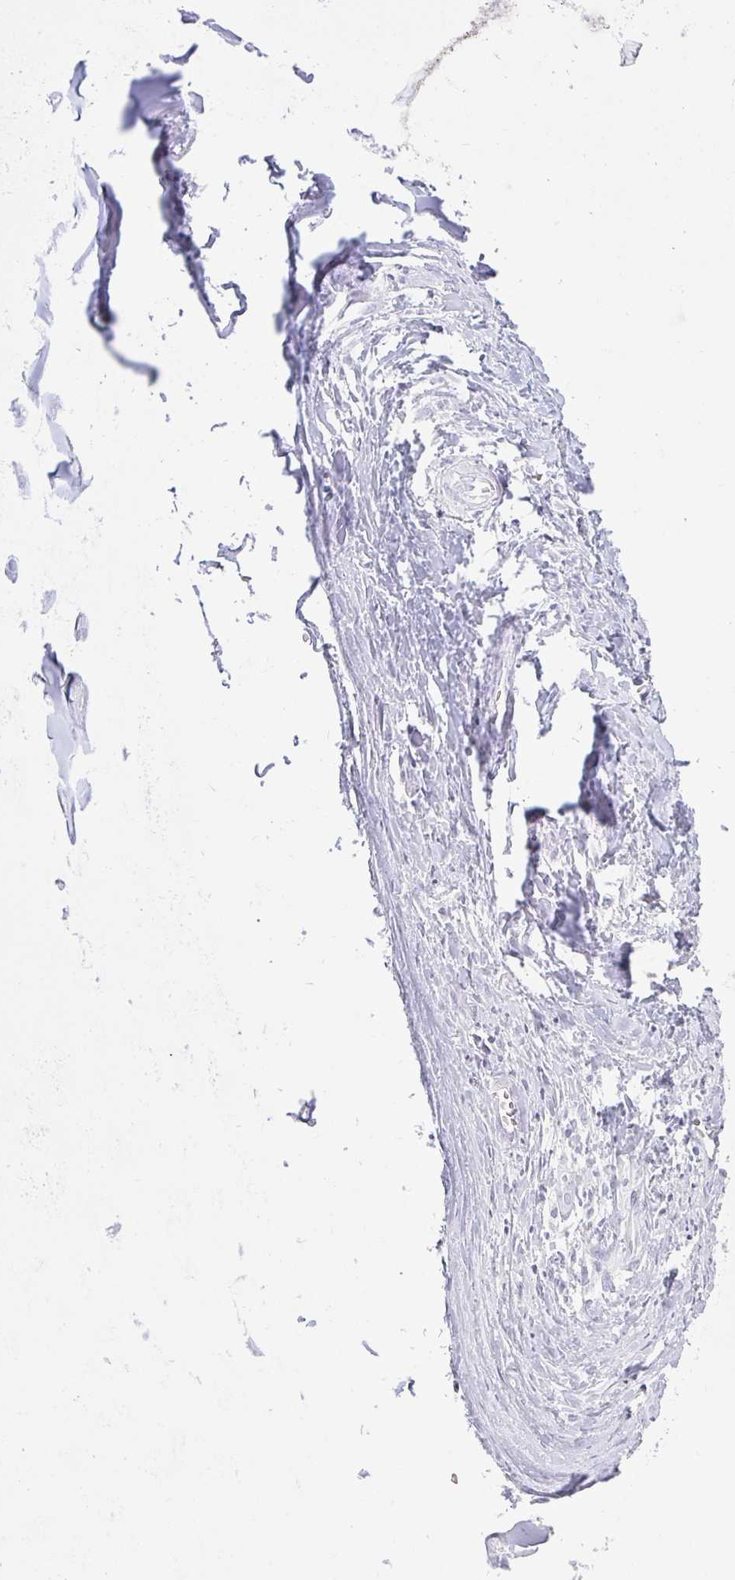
{"staining": {"intensity": "negative", "quantity": "none", "location": "none"}, "tissue": "soft tissue", "cell_type": "Fibroblasts", "image_type": "normal", "snomed": [{"axis": "morphology", "description": "Normal tissue, NOS"}, {"axis": "topography", "description": "Cartilage tissue"}], "caption": "Immunohistochemistry (IHC) of normal human soft tissue displays no staining in fibroblasts.", "gene": "C4orf36", "patient": {"sex": "male", "age": 57}}